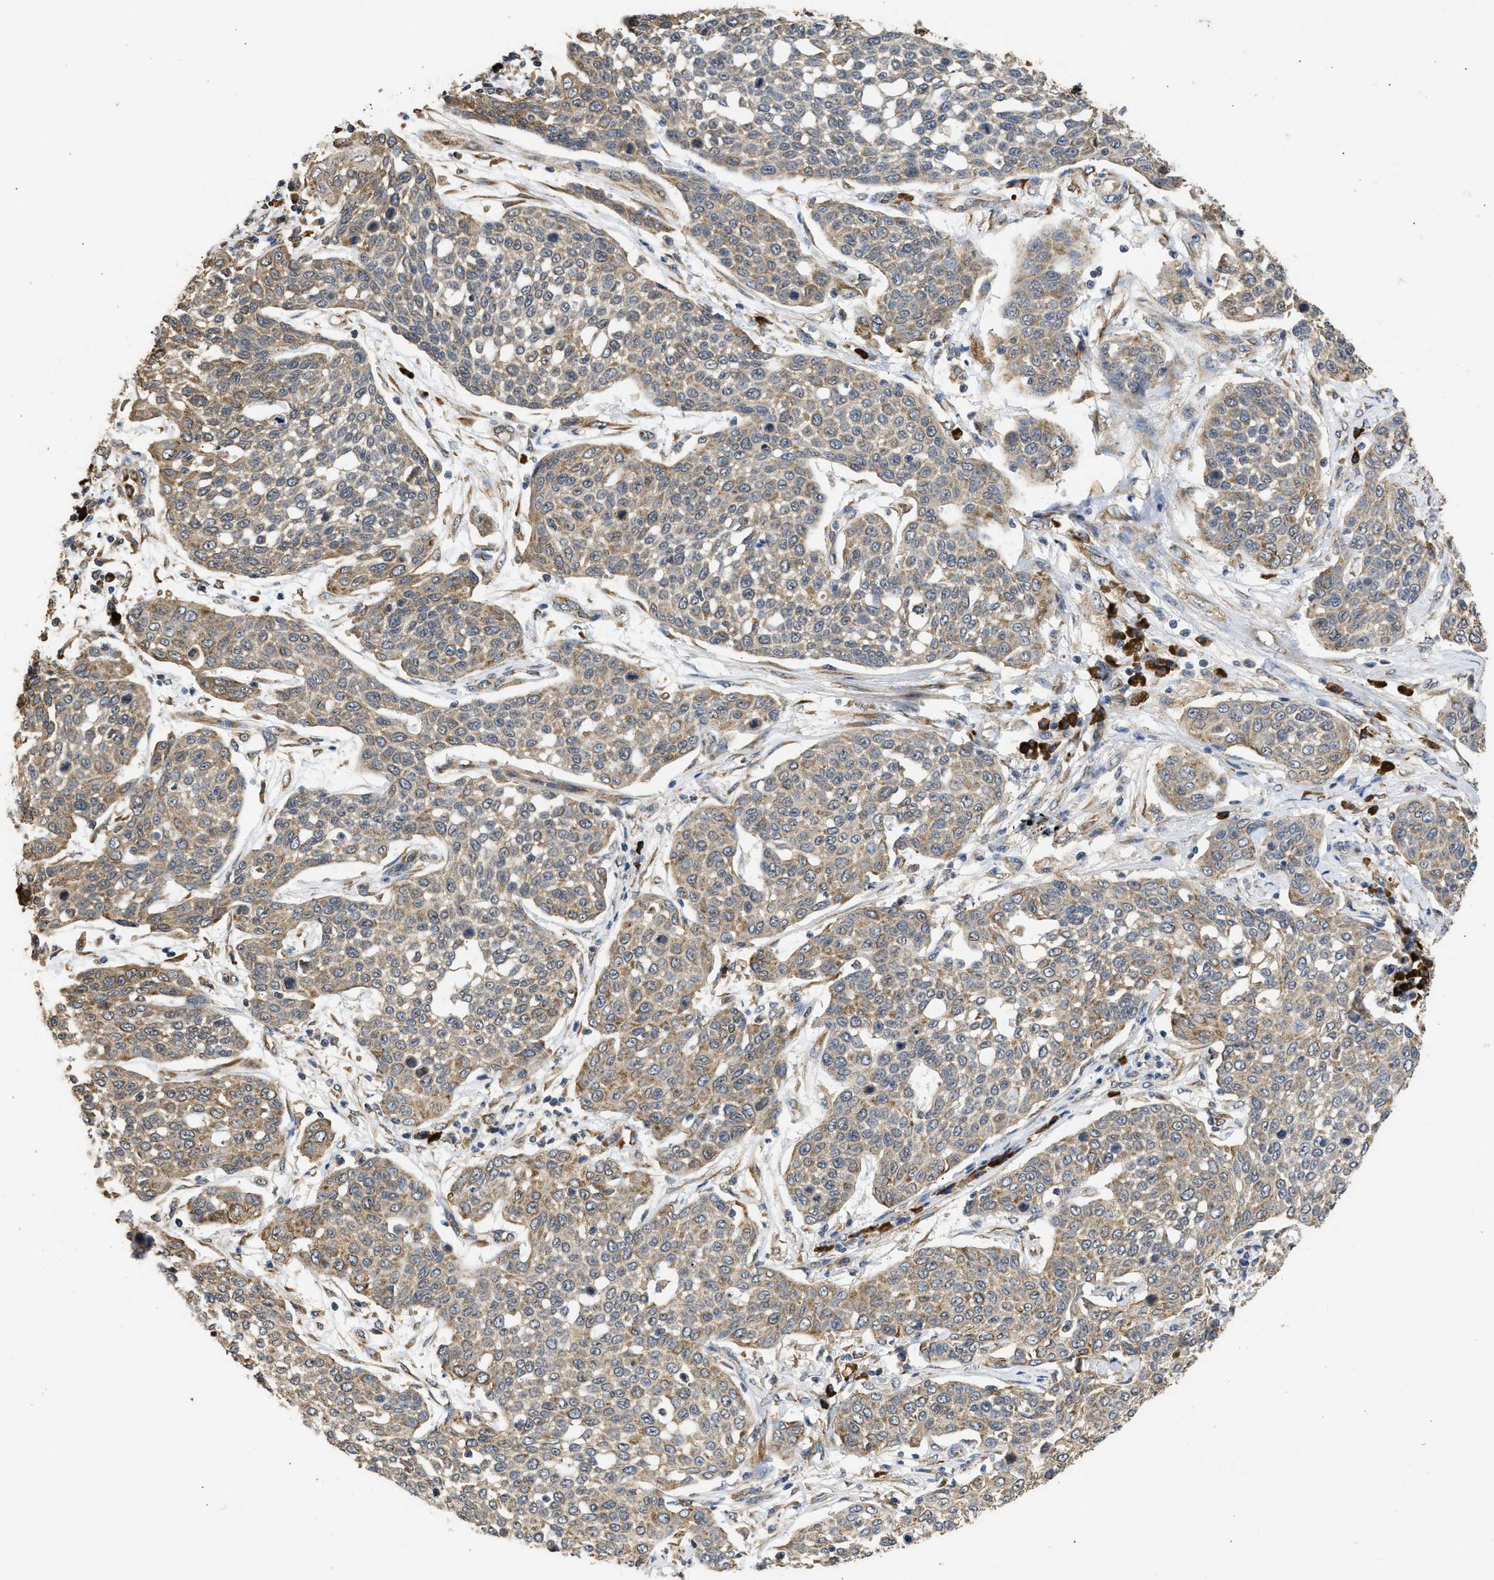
{"staining": {"intensity": "weak", "quantity": "25%-75%", "location": "cytoplasmic/membranous"}, "tissue": "cervical cancer", "cell_type": "Tumor cells", "image_type": "cancer", "snomed": [{"axis": "morphology", "description": "Squamous cell carcinoma, NOS"}, {"axis": "topography", "description": "Cervix"}], "caption": "This micrograph reveals IHC staining of human cervical cancer, with low weak cytoplasmic/membranous staining in approximately 25%-75% of tumor cells.", "gene": "DNAJC1", "patient": {"sex": "female", "age": 34}}